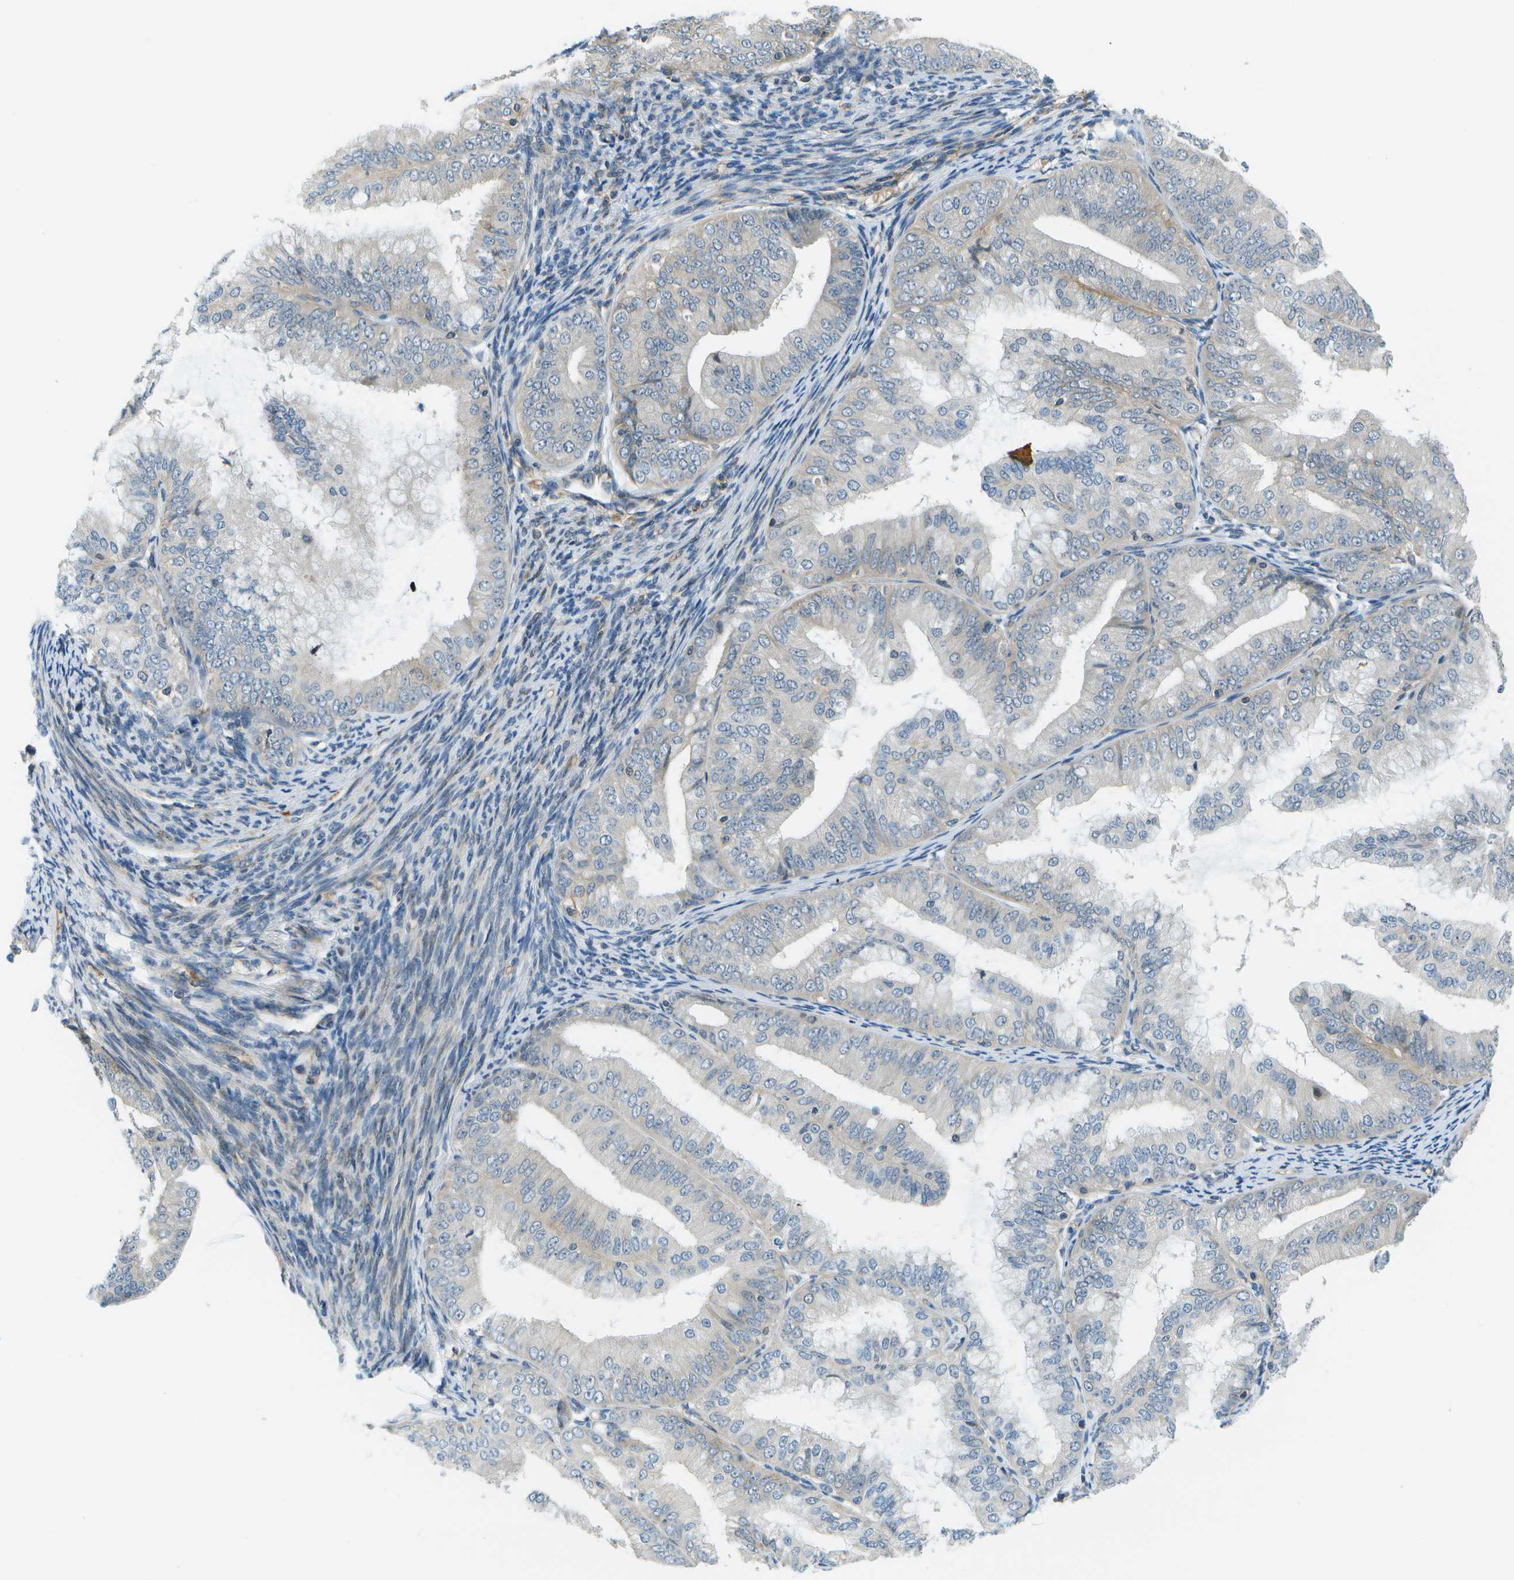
{"staining": {"intensity": "moderate", "quantity": "<25%", "location": "cytoplasmic/membranous"}, "tissue": "endometrial cancer", "cell_type": "Tumor cells", "image_type": "cancer", "snomed": [{"axis": "morphology", "description": "Adenocarcinoma, NOS"}, {"axis": "topography", "description": "Endometrium"}], "caption": "IHC image of neoplastic tissue: human endometrial cancer stained using immunohistochemistry (IHC) shows low levels of moderate protein expression localized specifically in the cytoplasmic/membranous of tumor cells, appearing as a cytoplasmic/membranous brown color.", "gene": "CTIF", "patient": {"sex": "female", "age": 63}}